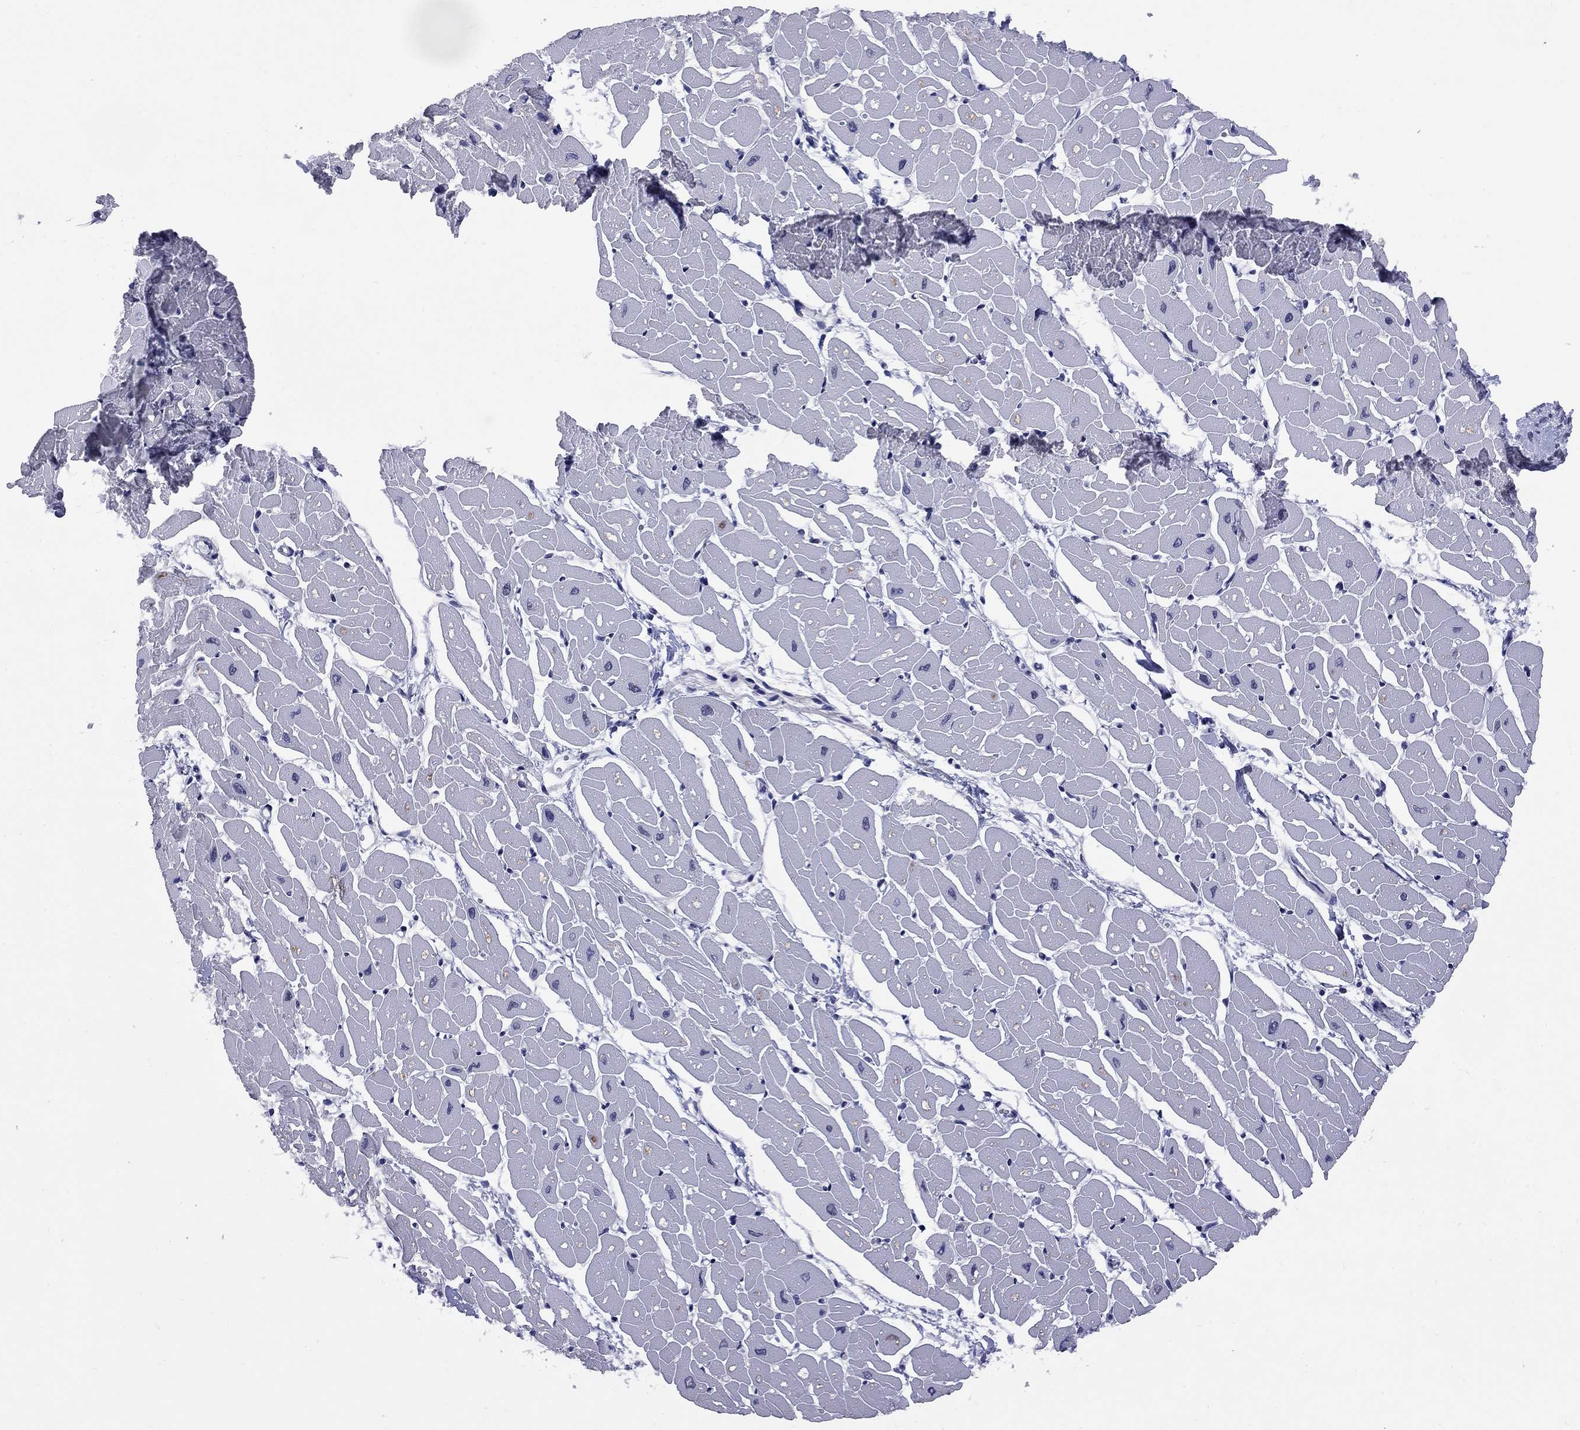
{"staining": {"intensity": "weak", "quantity": "<25%", "location": "nuclear"}, "tissue": "heart muscle", "cell_type": "Cardiomyocytes", "image_type": "normal", "snomed": [{"axis": "morphology", "description": "Normal tissue, NOS"}, {"axis": "topography", "description": "Heart"}], "caption": "Protein analysis of unremarkable heart muscle shows no significant positivity in cardiomyocytes. The staining was performed using DAB (3,3'-diaminobenzidine) to visualize the protein expression in brown, while the nuclei were stained in blue with hematoxylin (Magnification: 20x).", "gene": "TAF9", "patient": {"sex": "male", "age": 57}}